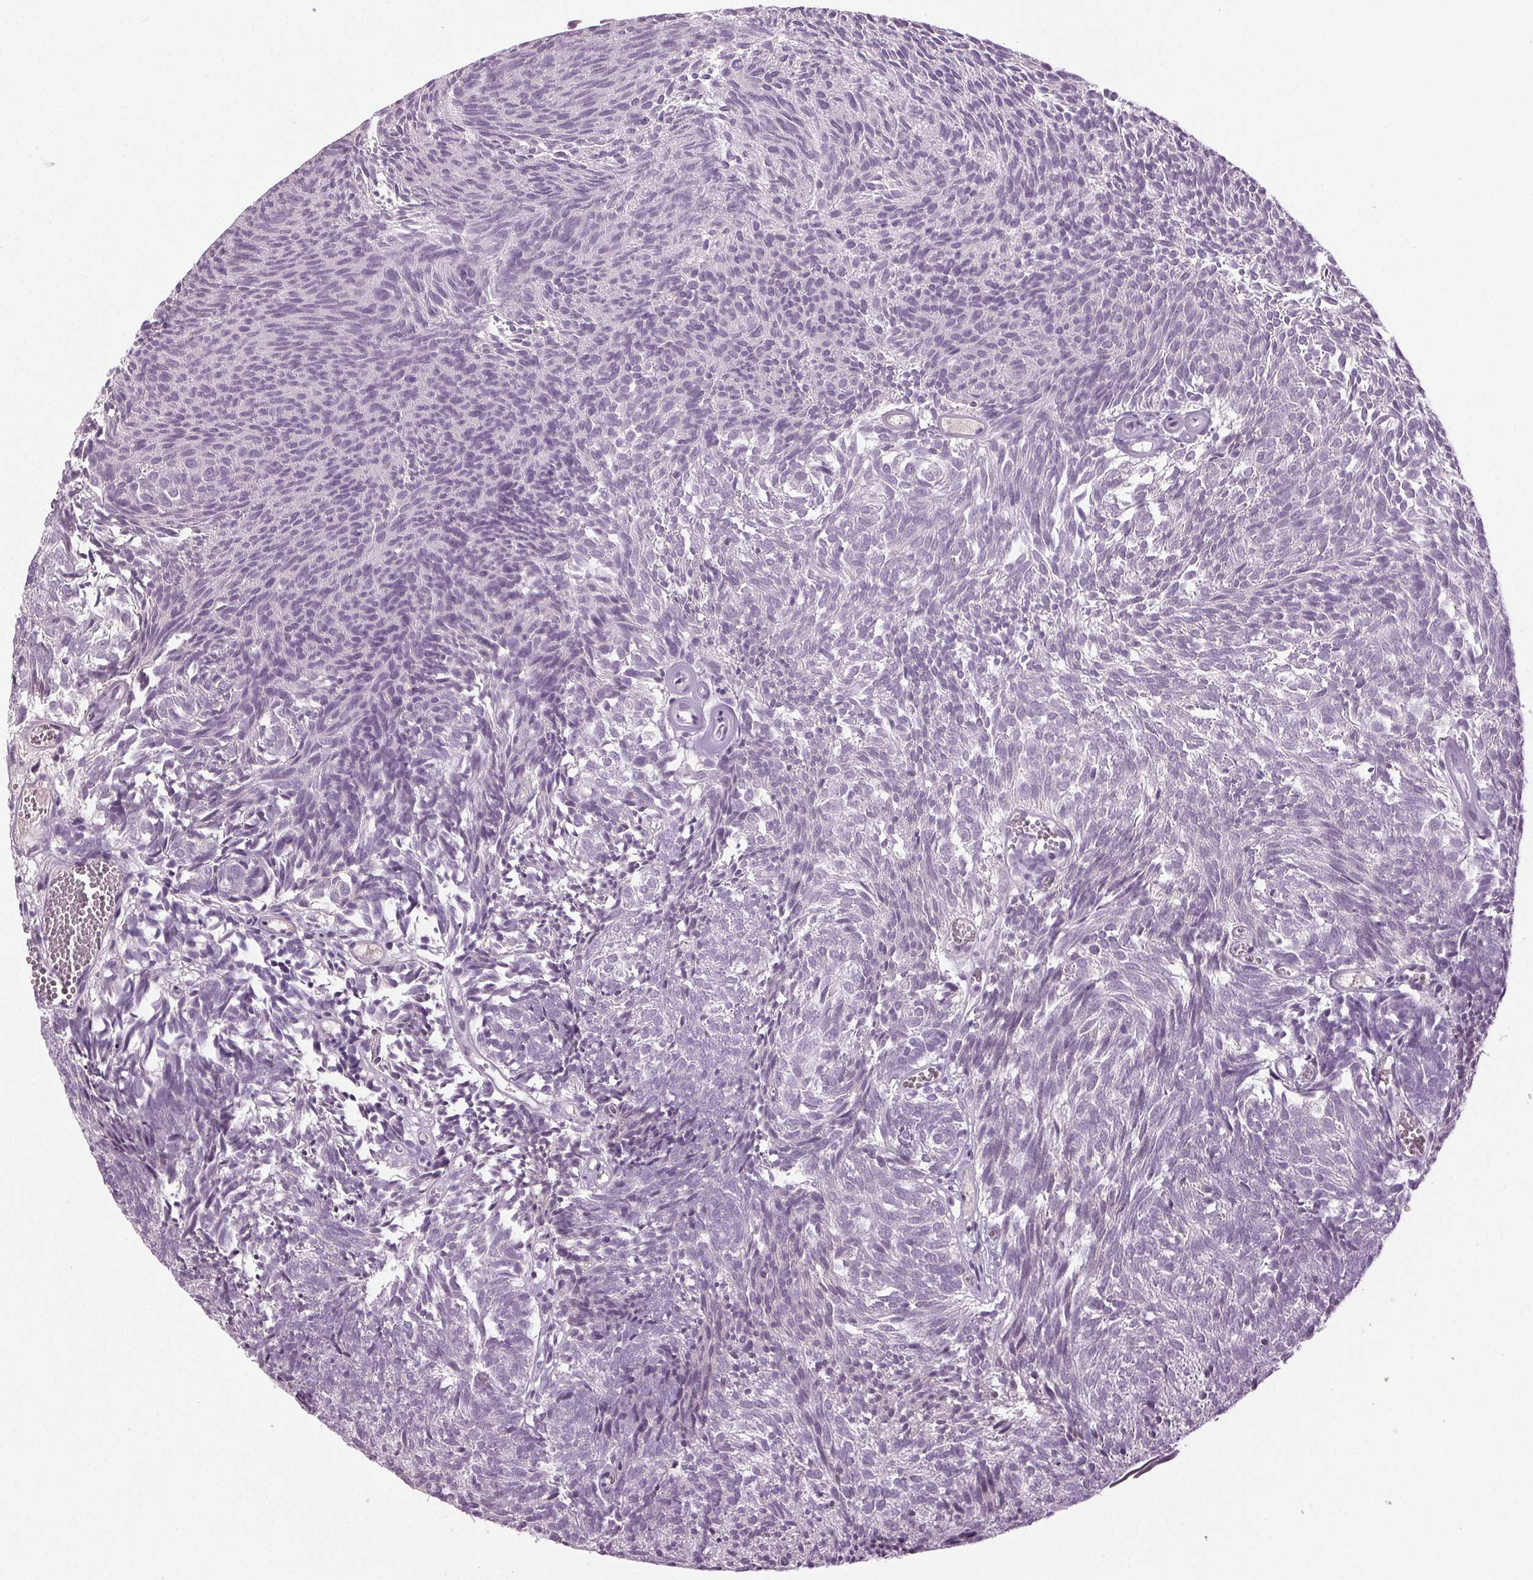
{"staining": {"intensity": "negative", "quantity": "none", "location": "none"}, "tissue": "urothelial cancer", "cell_type": "Tumor cells", "image_type": "cancer", "snomed": [{"axis": "morphology", "description": "Urothelial carcinoma, Low grade"}, {"axis": "topography", "description": "Urinary bladder"}], "caption": "A photomicrograph of urothelial carcinoma (low-grade) stained for a protein reveals no brown staining in tumor cells.", "gene": "DNAH12", "patient": {"sex": "male", "age": 77}}